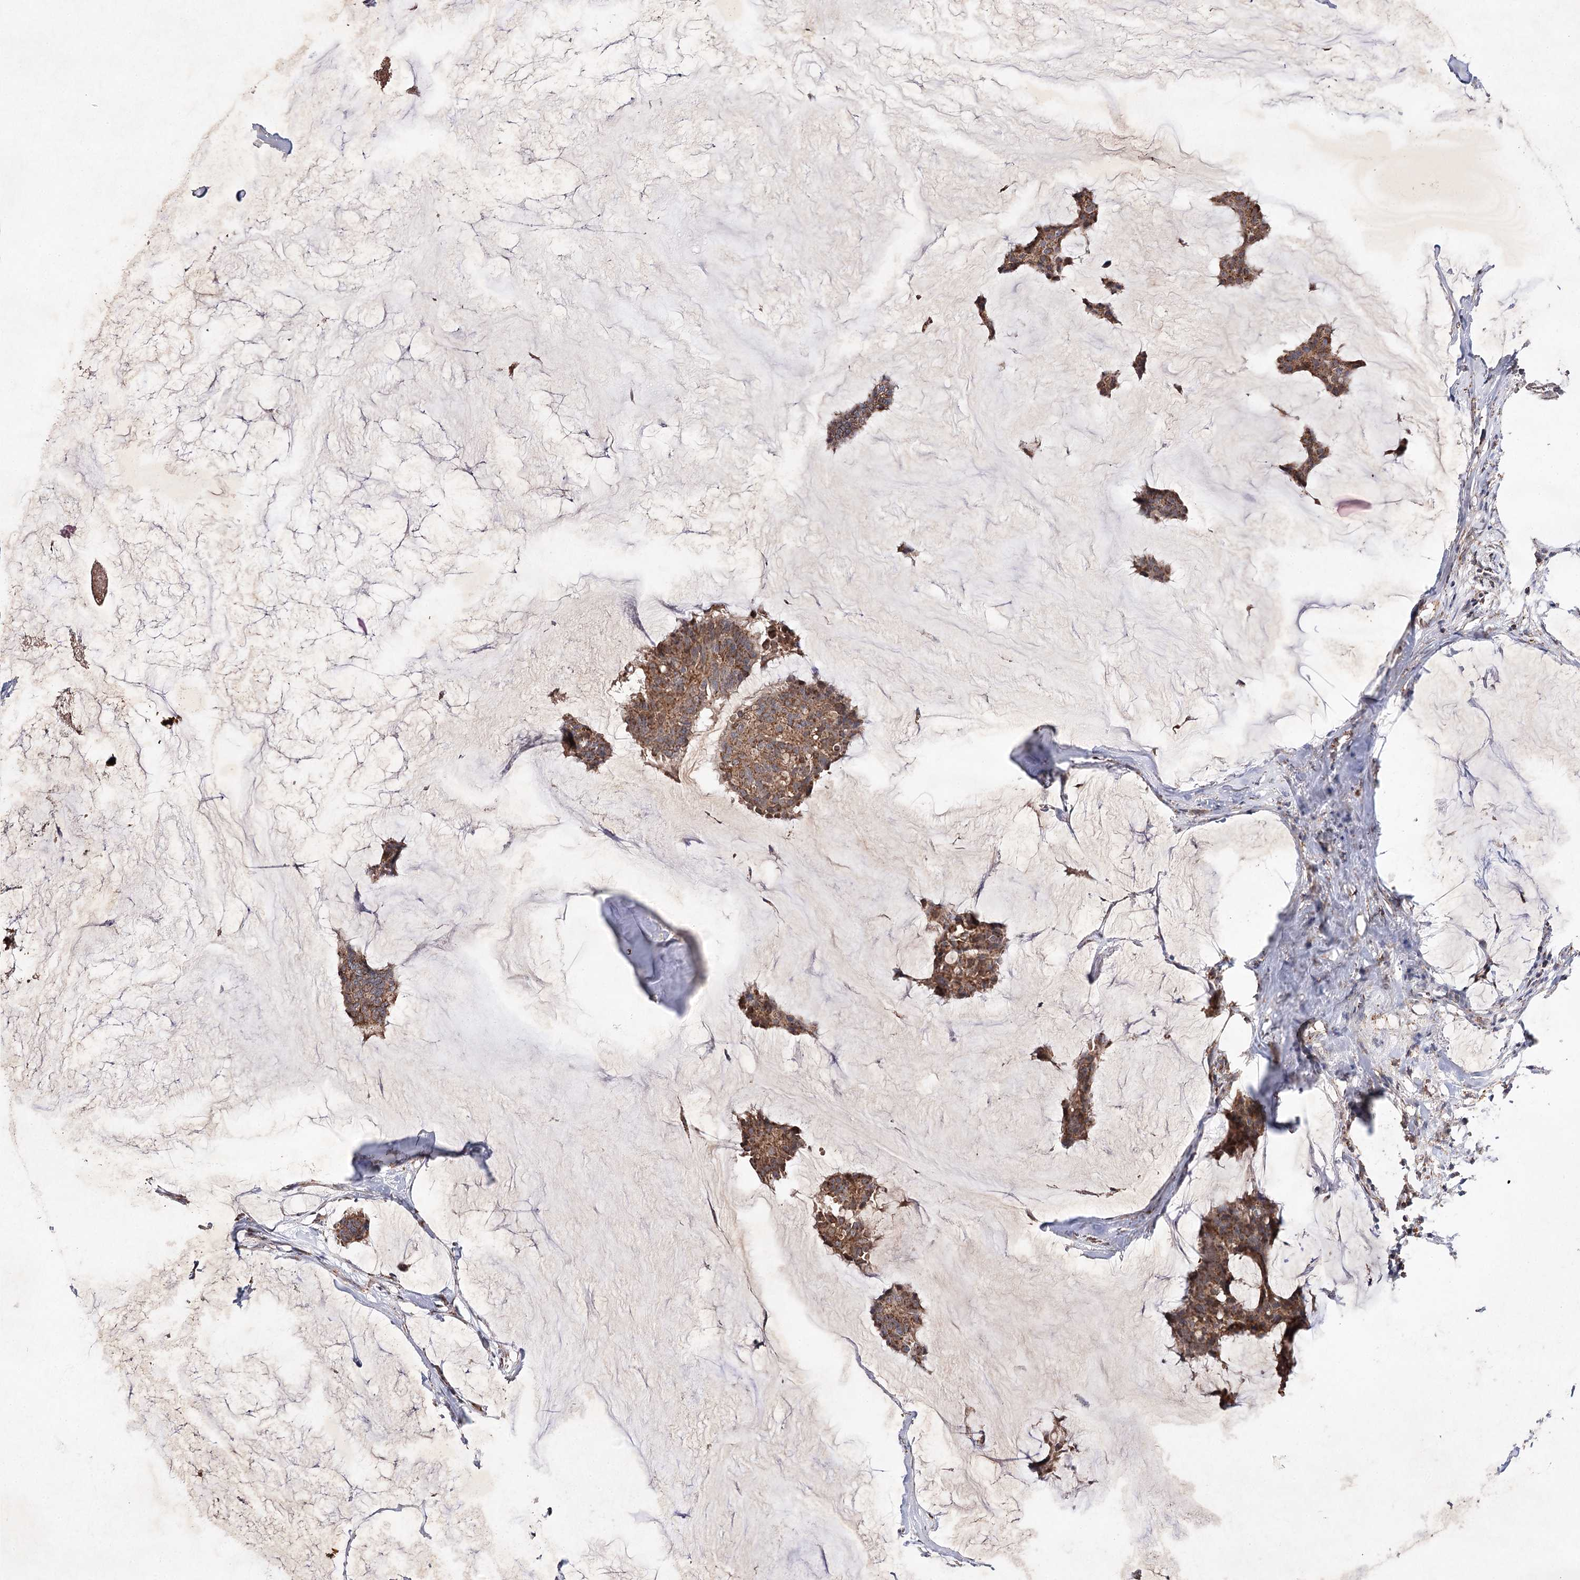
{"staining": {"intensity": "moderate", "quantity": ">75%", "location": "cytoplasmic/membranous"}, "tissue": "breast cancer", "cell_type": "Tumor cells", "image_type": "cancer", "snomed": [{"axis": "morphology", "description": "Duct carcinoma"}, {"axis": "topography", "description": "Breast"}], "caption": "The image exhibits staining of intraductal carcinoma (breast), revealing moderate cytoplasmic/membranous protein positivity (brown color) within tumor cells. Nuclei are stained in blue.", "gene": "PIK3CB", "patient": {"sex": "female", "age": 93}}